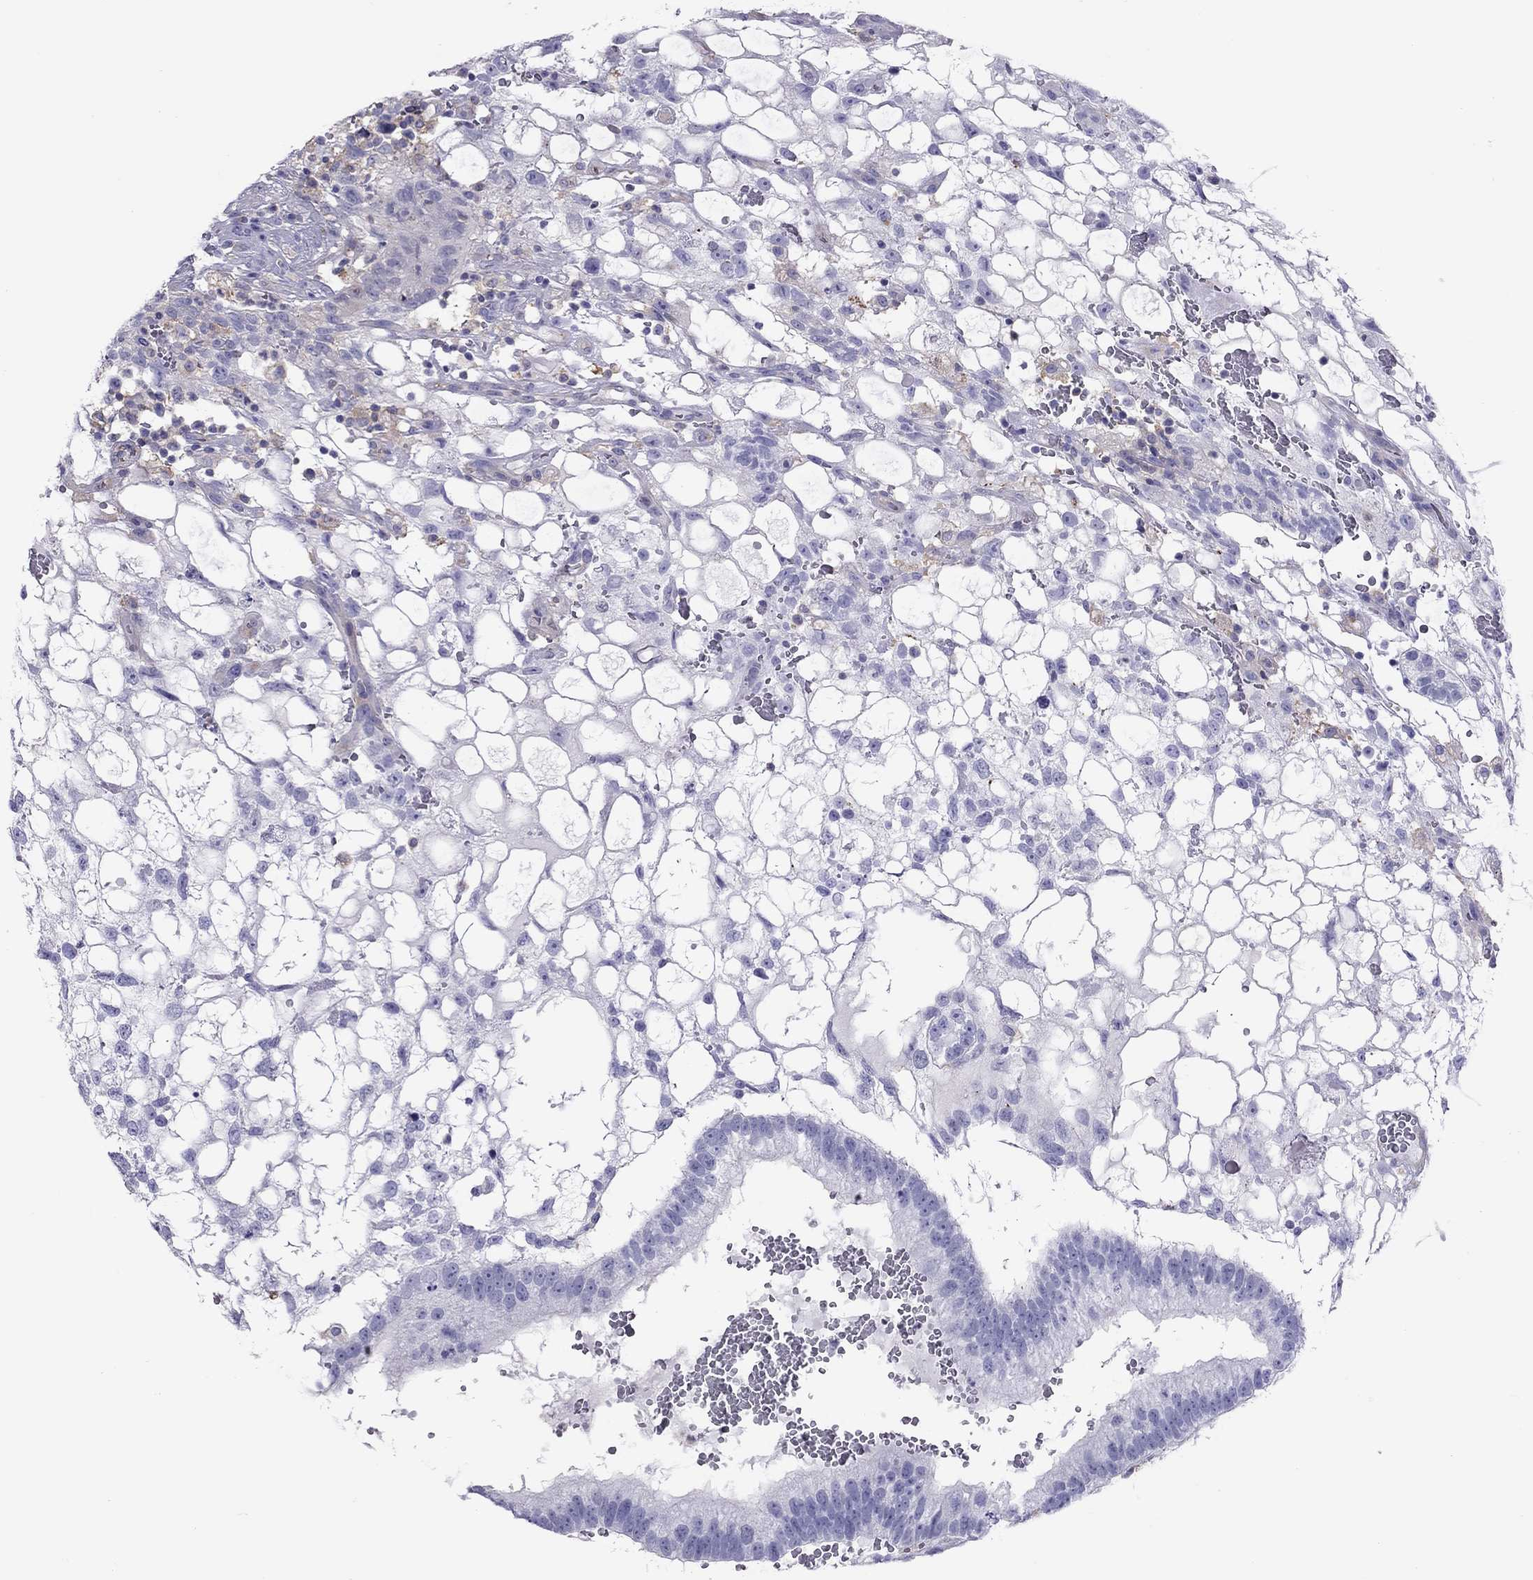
{"staining": {"intensity": "negative", "quantity": "none", "location": "none"}, "tissue": "testis cancer", "cell_type": "Tumor cells", "image_type": "cancer", "snomed": [{"axis": "morphology", "description": "Normal tissue, NOS"}, {"axis": "morphology", "description": "Carcinoma, Embryonal, NOS"}, {"axis": "topography", "description": "Testis"}, {"axis": "topography", "description": "Epididymis"}], "caption": "Immunohistochemistry of human testis cancer demonstrates no positivity in tumor cells.", "gene": "ALOX15B", "patient": {"sex": "male", "age": 32}}